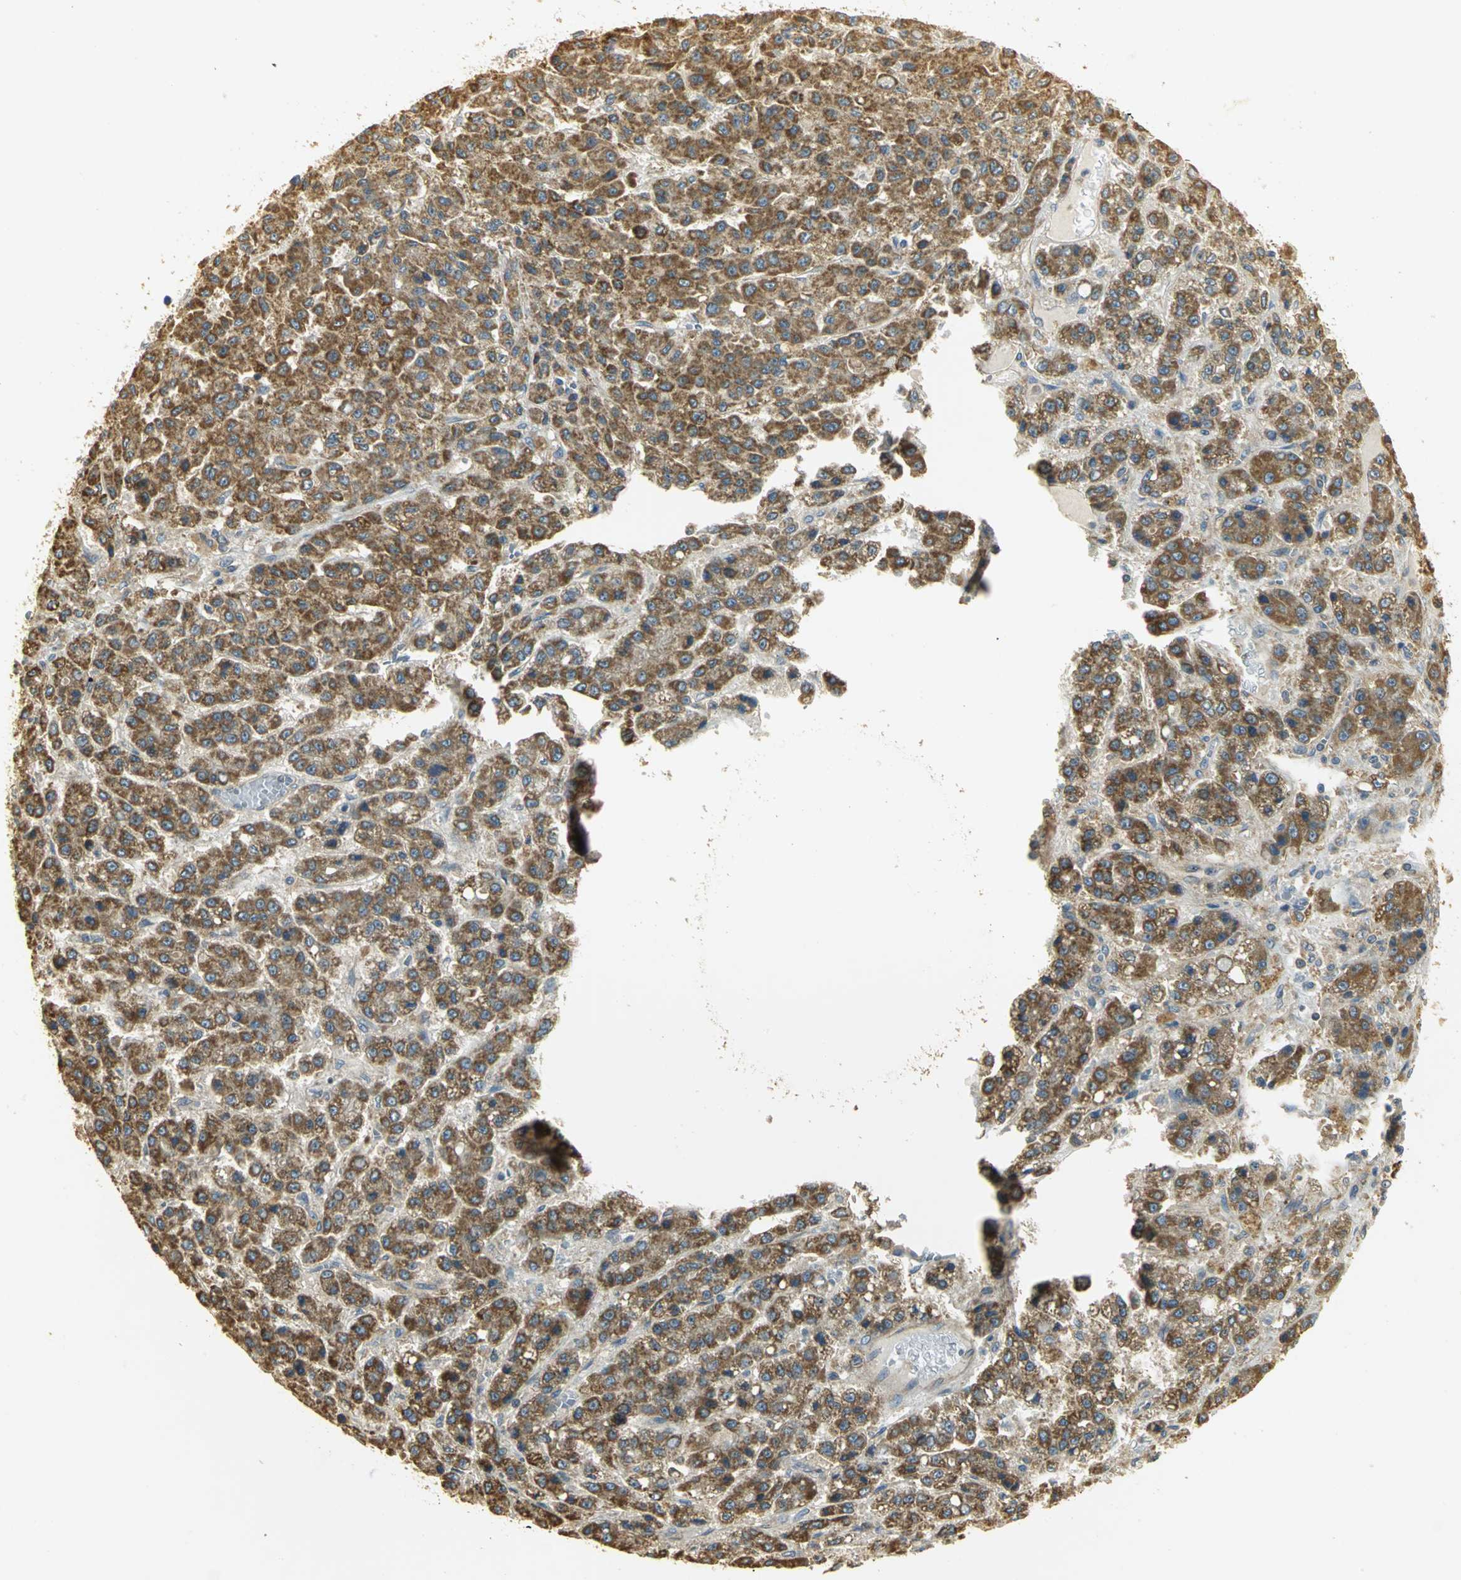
{"staining": {"intensity": "strong", "quantity": ">75%", "location": "cytoplasmic/membranous"}, "tissue": "liver cancer", "cell_type": "Tumor cells", "image_type": "cancer", "snomed": [{"axis": "morphology", "description": "Carcinoma, Hepatocellular, NOS"}, {"axis": "topography", "description": "Liver"}], "caption": "This histopathology image displays IHC staining of liver cancer, with high strong cytoplasmic/membranous expression in about >75% of tumor cells.", "gene": "RARS1", "patient": {"sex": "male", "age": 70}}